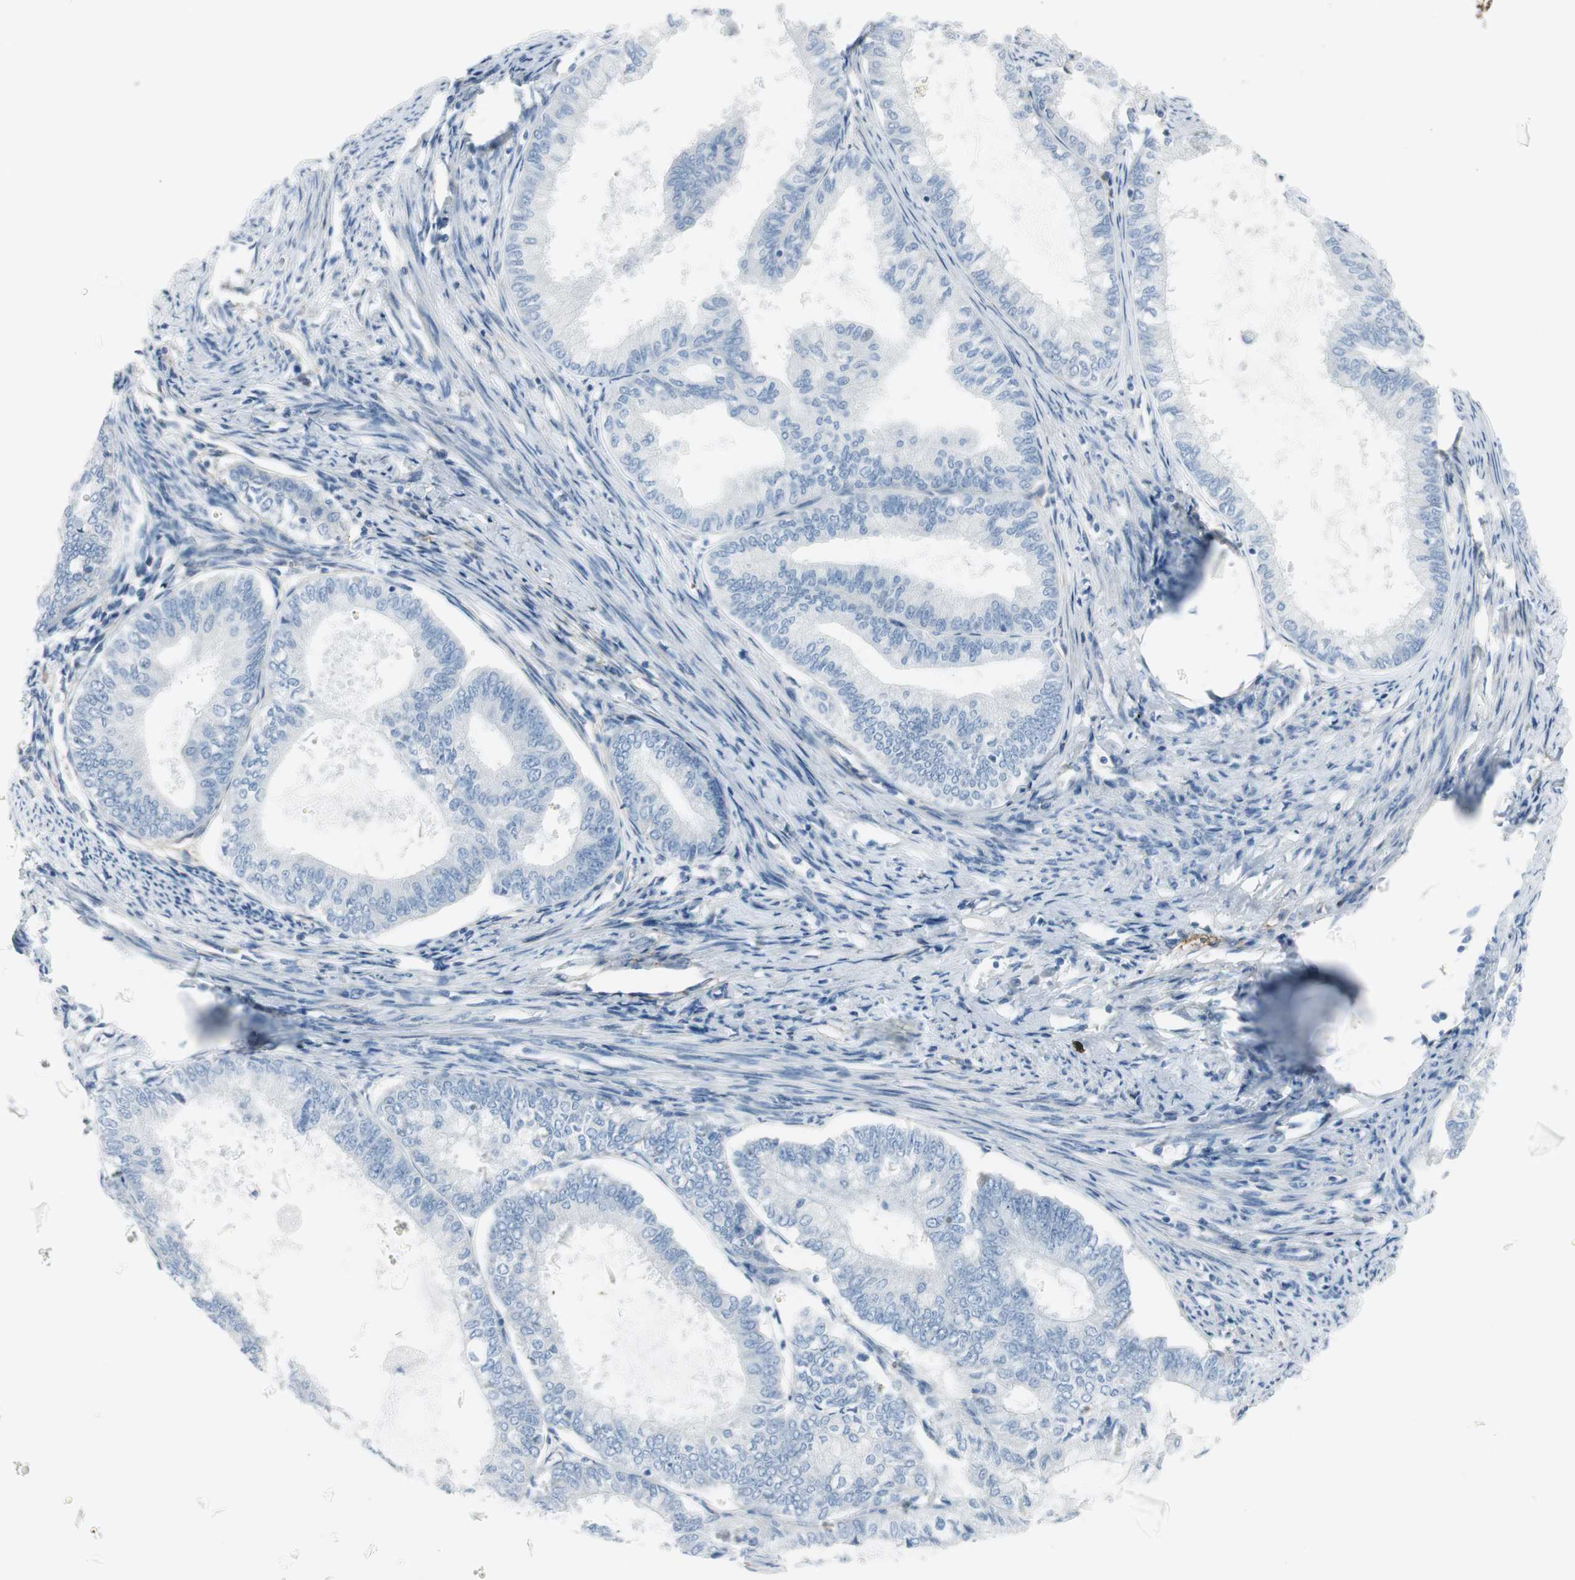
{"staining": {"intensity": "negative", "quantity": "none", "location": "none"}, "tissue": "endometrial cancer", "cell_type": "Tumor cells", "image_type": "cancer", "snomed": [{"axis": "morphology", "description": "Adenocarcinoma, NOS"}, {"axis": "topography", "description": "Endometrium"}], "caption": "This histopathology image is of adenocarcinoma (endometrial) stained with immunohistochemistry to label a protein in brown with the nuclei are counter-stained blue. There is no expression in tumor cells.", "gene": "CACNA2D1", "patient": {"sex": "female", "age": 86}}